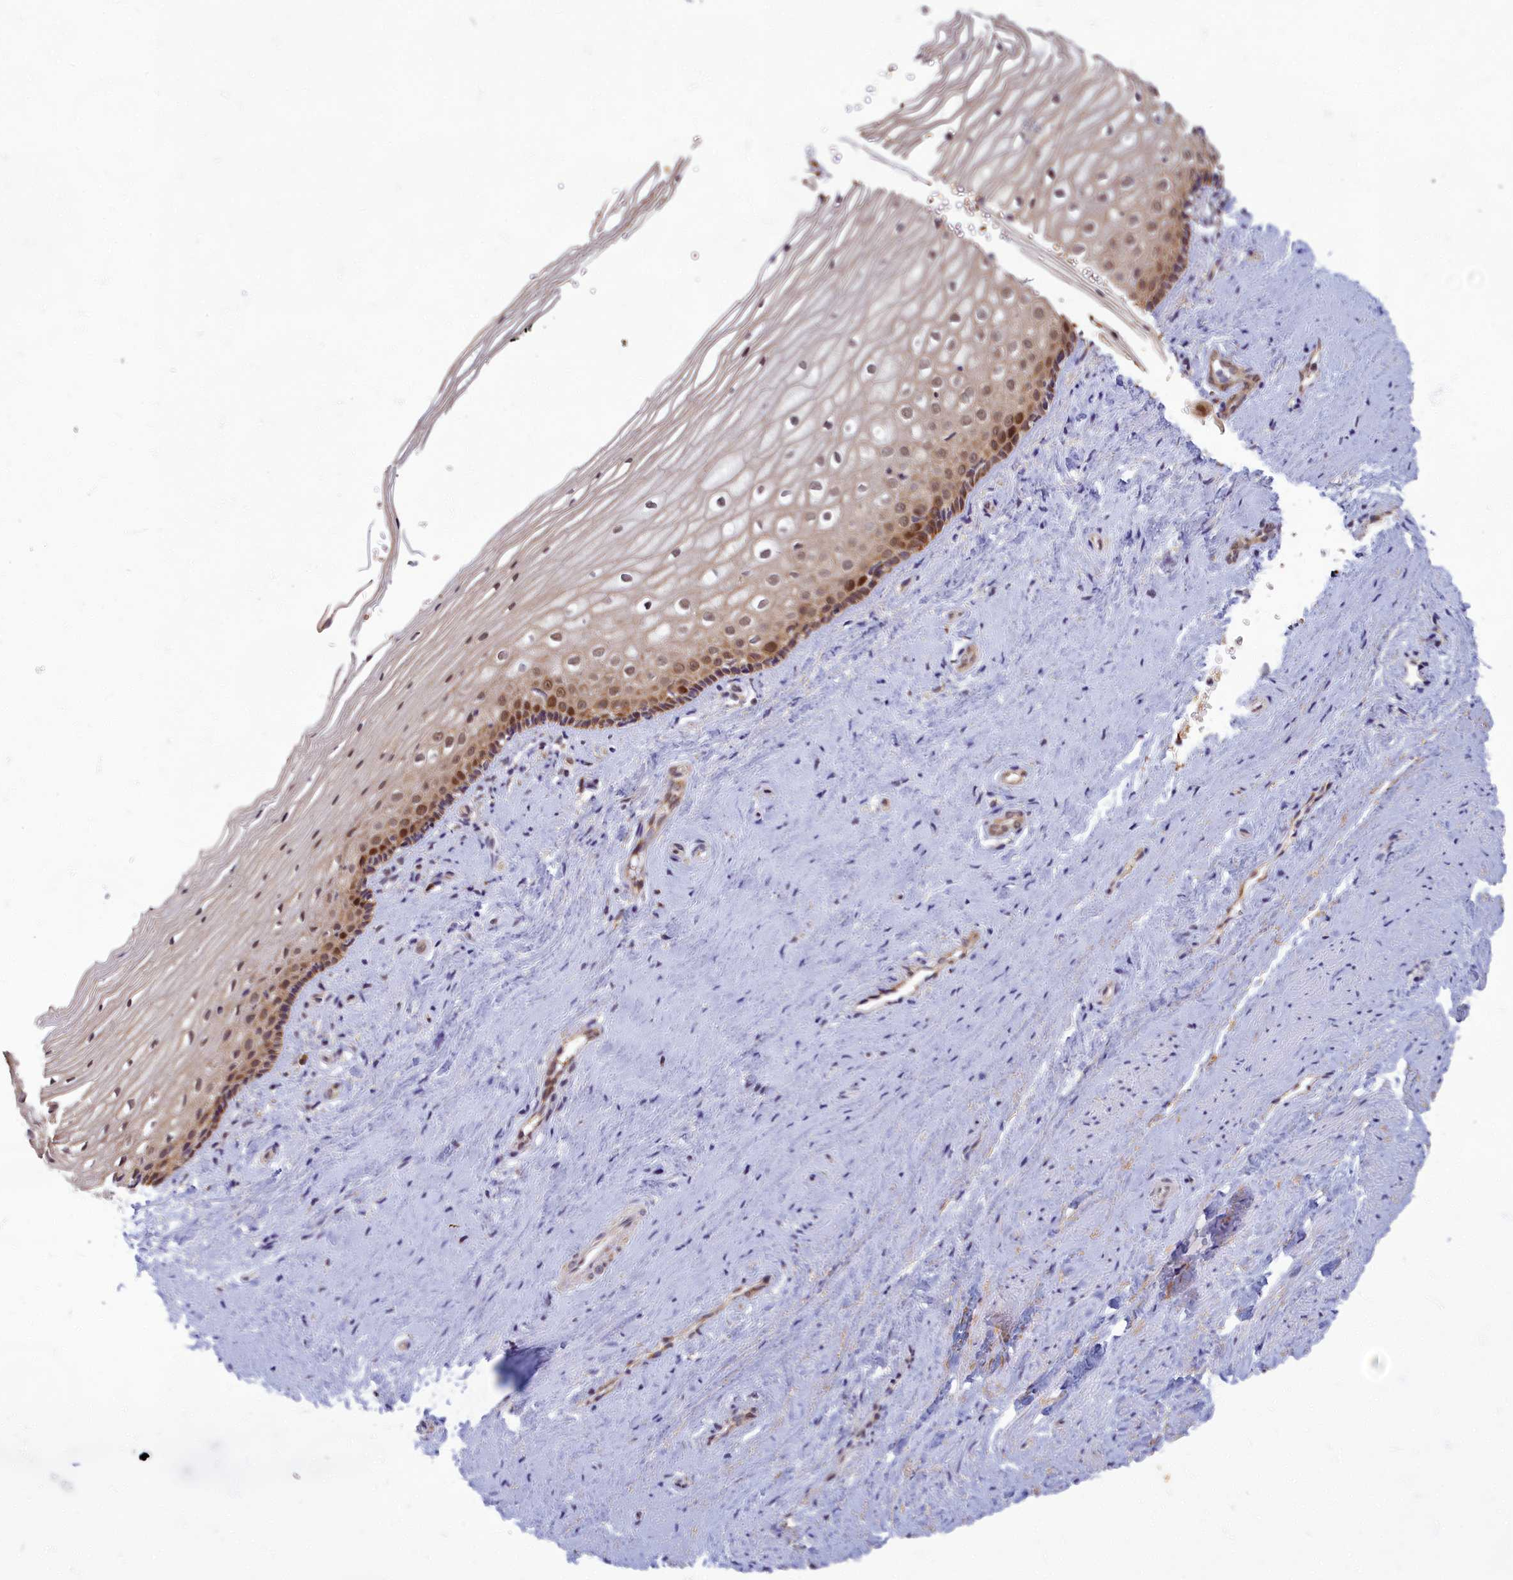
{"staining": {"intensity": "moderate", "quantity": ">75%", "location": "nuclear"}, "tissue": "vagina", "cell_type": "Squamous epithelial cells", "image_type": "normal", "snomed": [{"axis": "morphology", "description": "Normal tissue, NOS"}, {"axis": "topography", "description": "Vagina"}], "caption": "Squamous epithelial cells reveal medium levels of moderate nuclear positivity in about >75% of cells in unremarkable vagina.", "gene": "EARS2", "patient": {"sex": "female", "age": 46}}